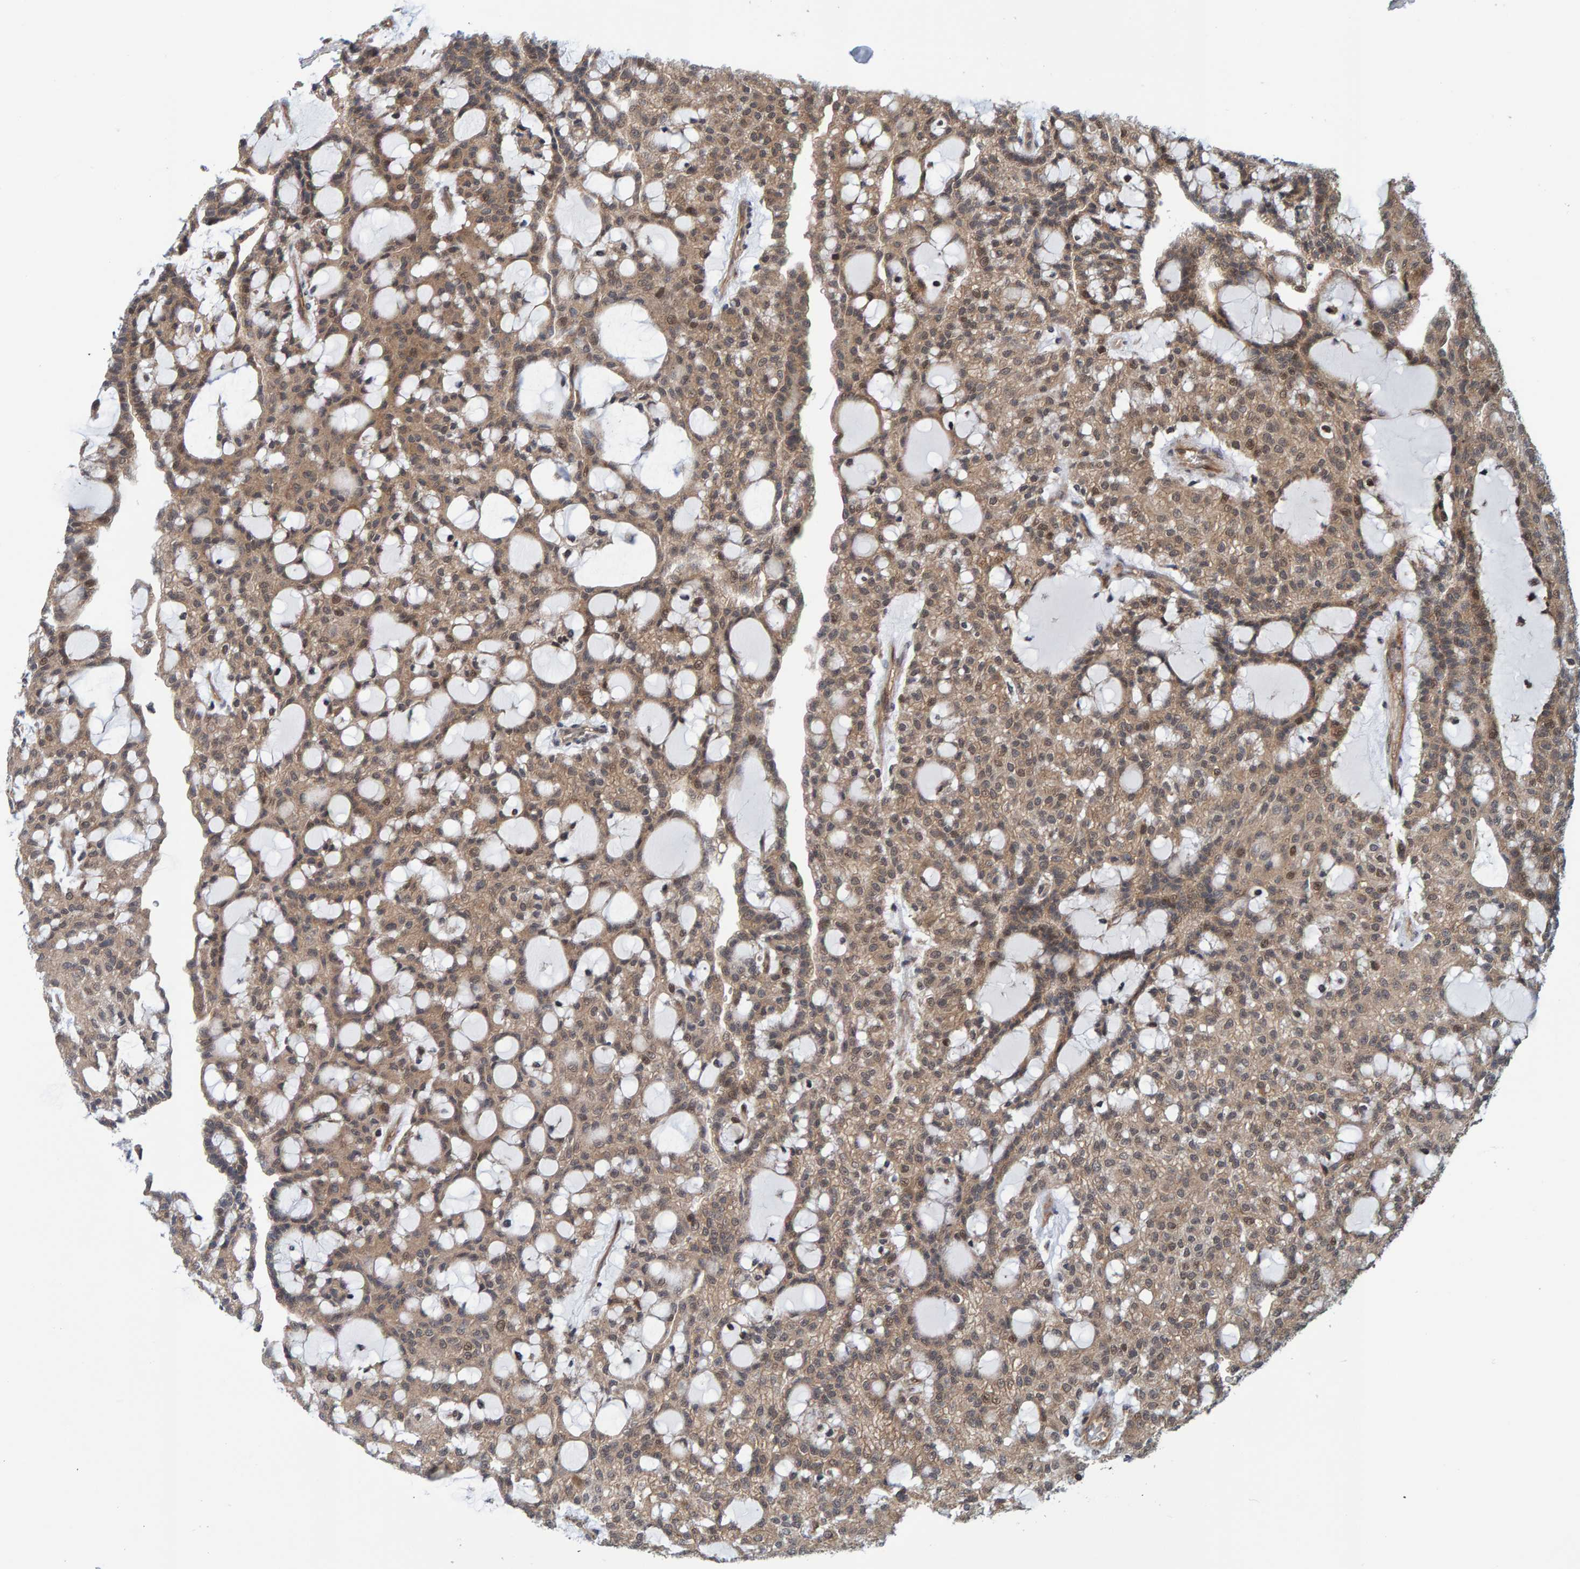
{"staining": {"intensity": "moderate", "quantity": ">75%", "location": "cytoplasmic/membranous"}, "tissue": "renal cancer", "cell_type": "Tumor cells", "image_type": "cancer", "snomed": [{"axis": "morphology", "description": "Adenocarcinoma, NOS"}, {"axis": "topography", "description": "Kidney"}], "caption": "This is an image of IHC staining of renal adenocarcinoma, which shows moderate expression in the cytoplasmic/membranous of tumor cells.", "gene": "SCRN2", "patient": {"sex": "male", "age": 63}}